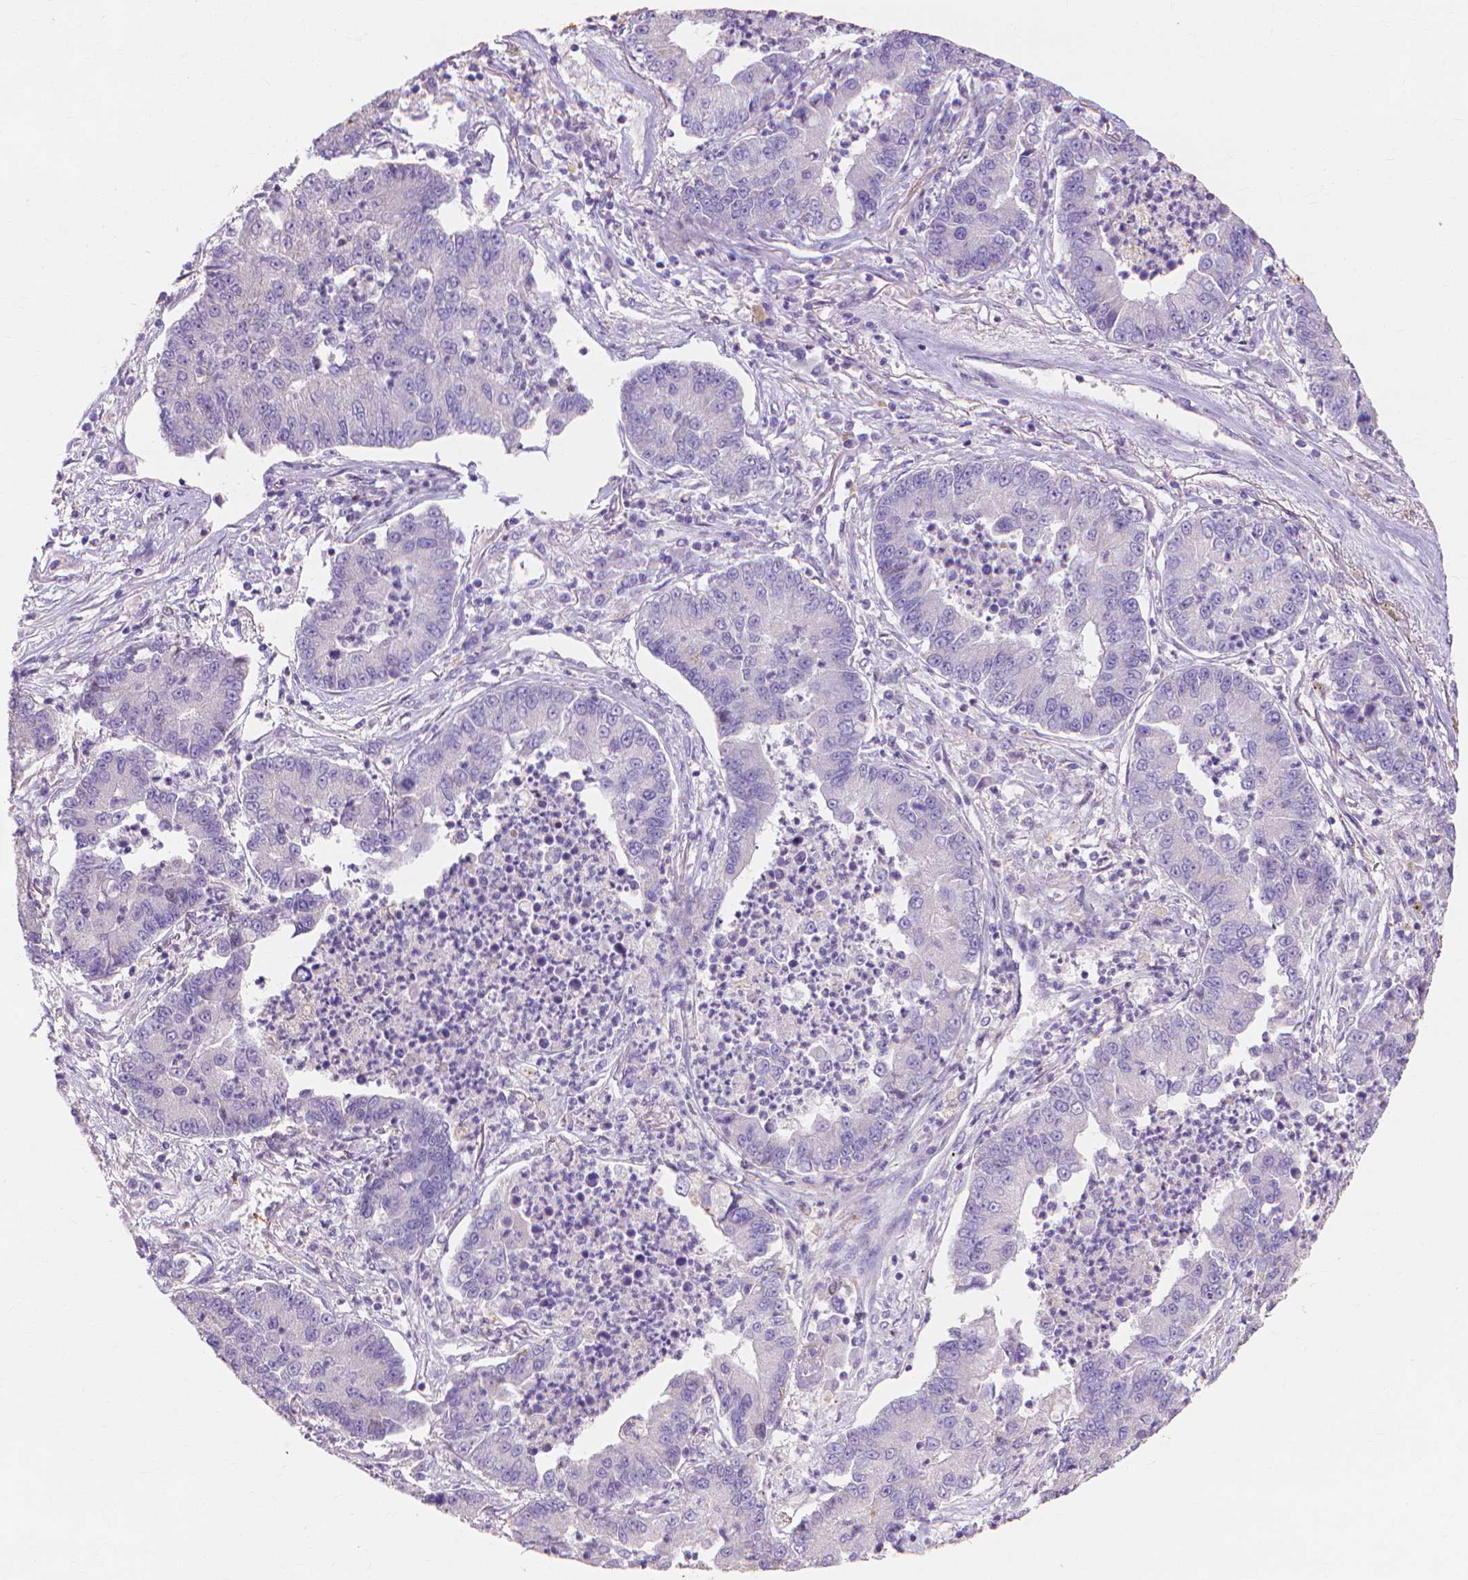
{"staining": {"intensity": "negative", "quantity": "none", "location": "none"}, "tissue": "lung cancer", "cell_type": "Tumor cells", "image_type": "cancer", "snomed": [{"axis": "morphology", "description": "Adenocarcinoma, NOS"}, {"axis": "topography", "description": "Lung"}], "caption": "Immunohistochemistry (IHC) histopathology image of neoplastic tissue: human lung cancer stained with DAB reveals no significant protein expression in tumor cells.", "gene": "MMP11", "patient": {"sex": "female", "age": 57}}